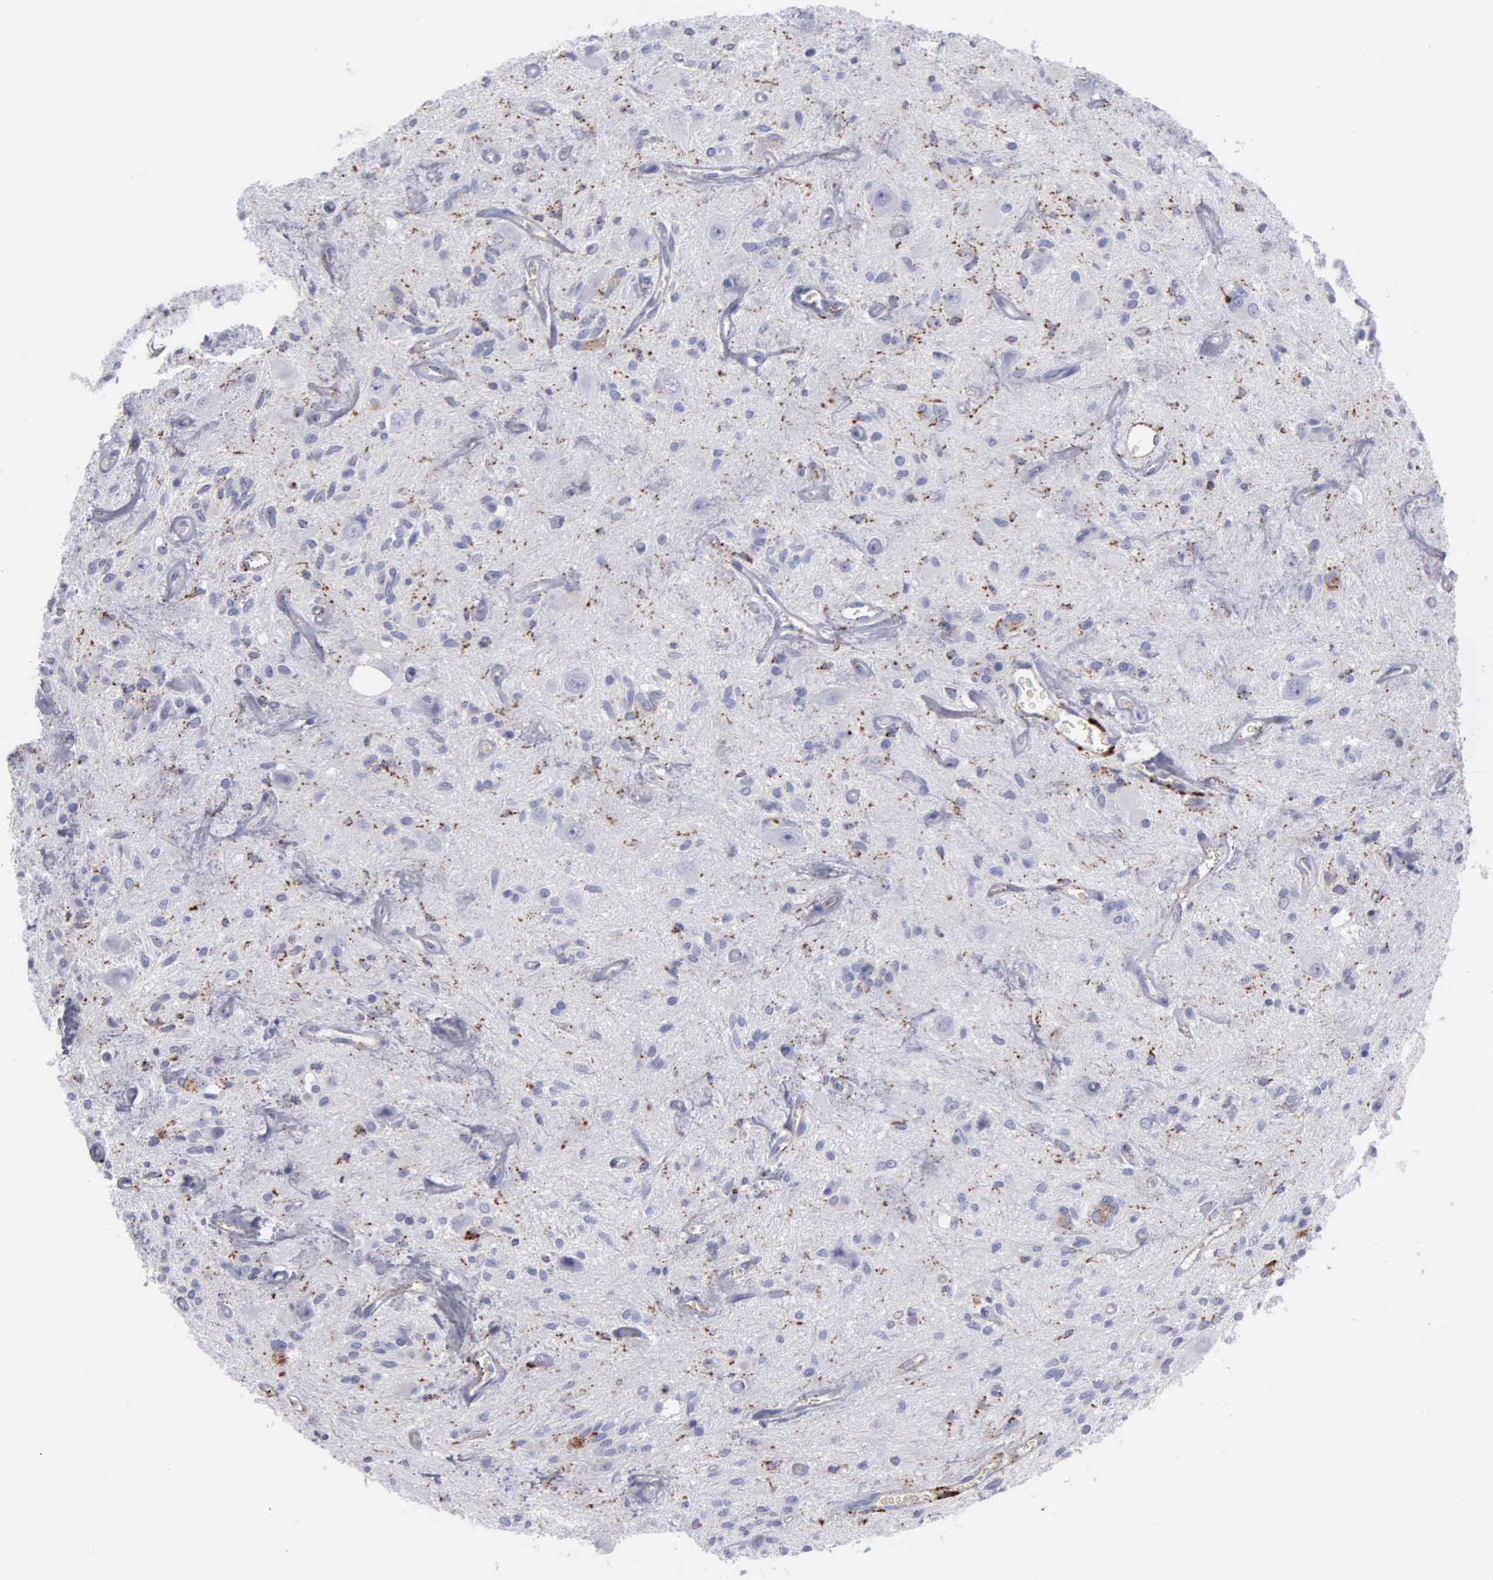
{"staining": {"intensity": "moderate", "quantity": "<25%", "location": "cytoplasmic/membranous"}, "tissue": "glioma", "cell_type": "Tumor cells", "image_type": "cancer", "snomed": [{"axis": "morphology", "description": "Glioma, malignant, Low grade"}, {"axis": "topography", "description": "Brain"}], "caption": "The image exhibits immunohistochemical staining of malignant low-grade glioma. There is moderate cytoplasmic/membranous staining is present in about <25% of tumor cells.", "gene": "CTSH", "patient": {"sex": "female", "age": 15}}